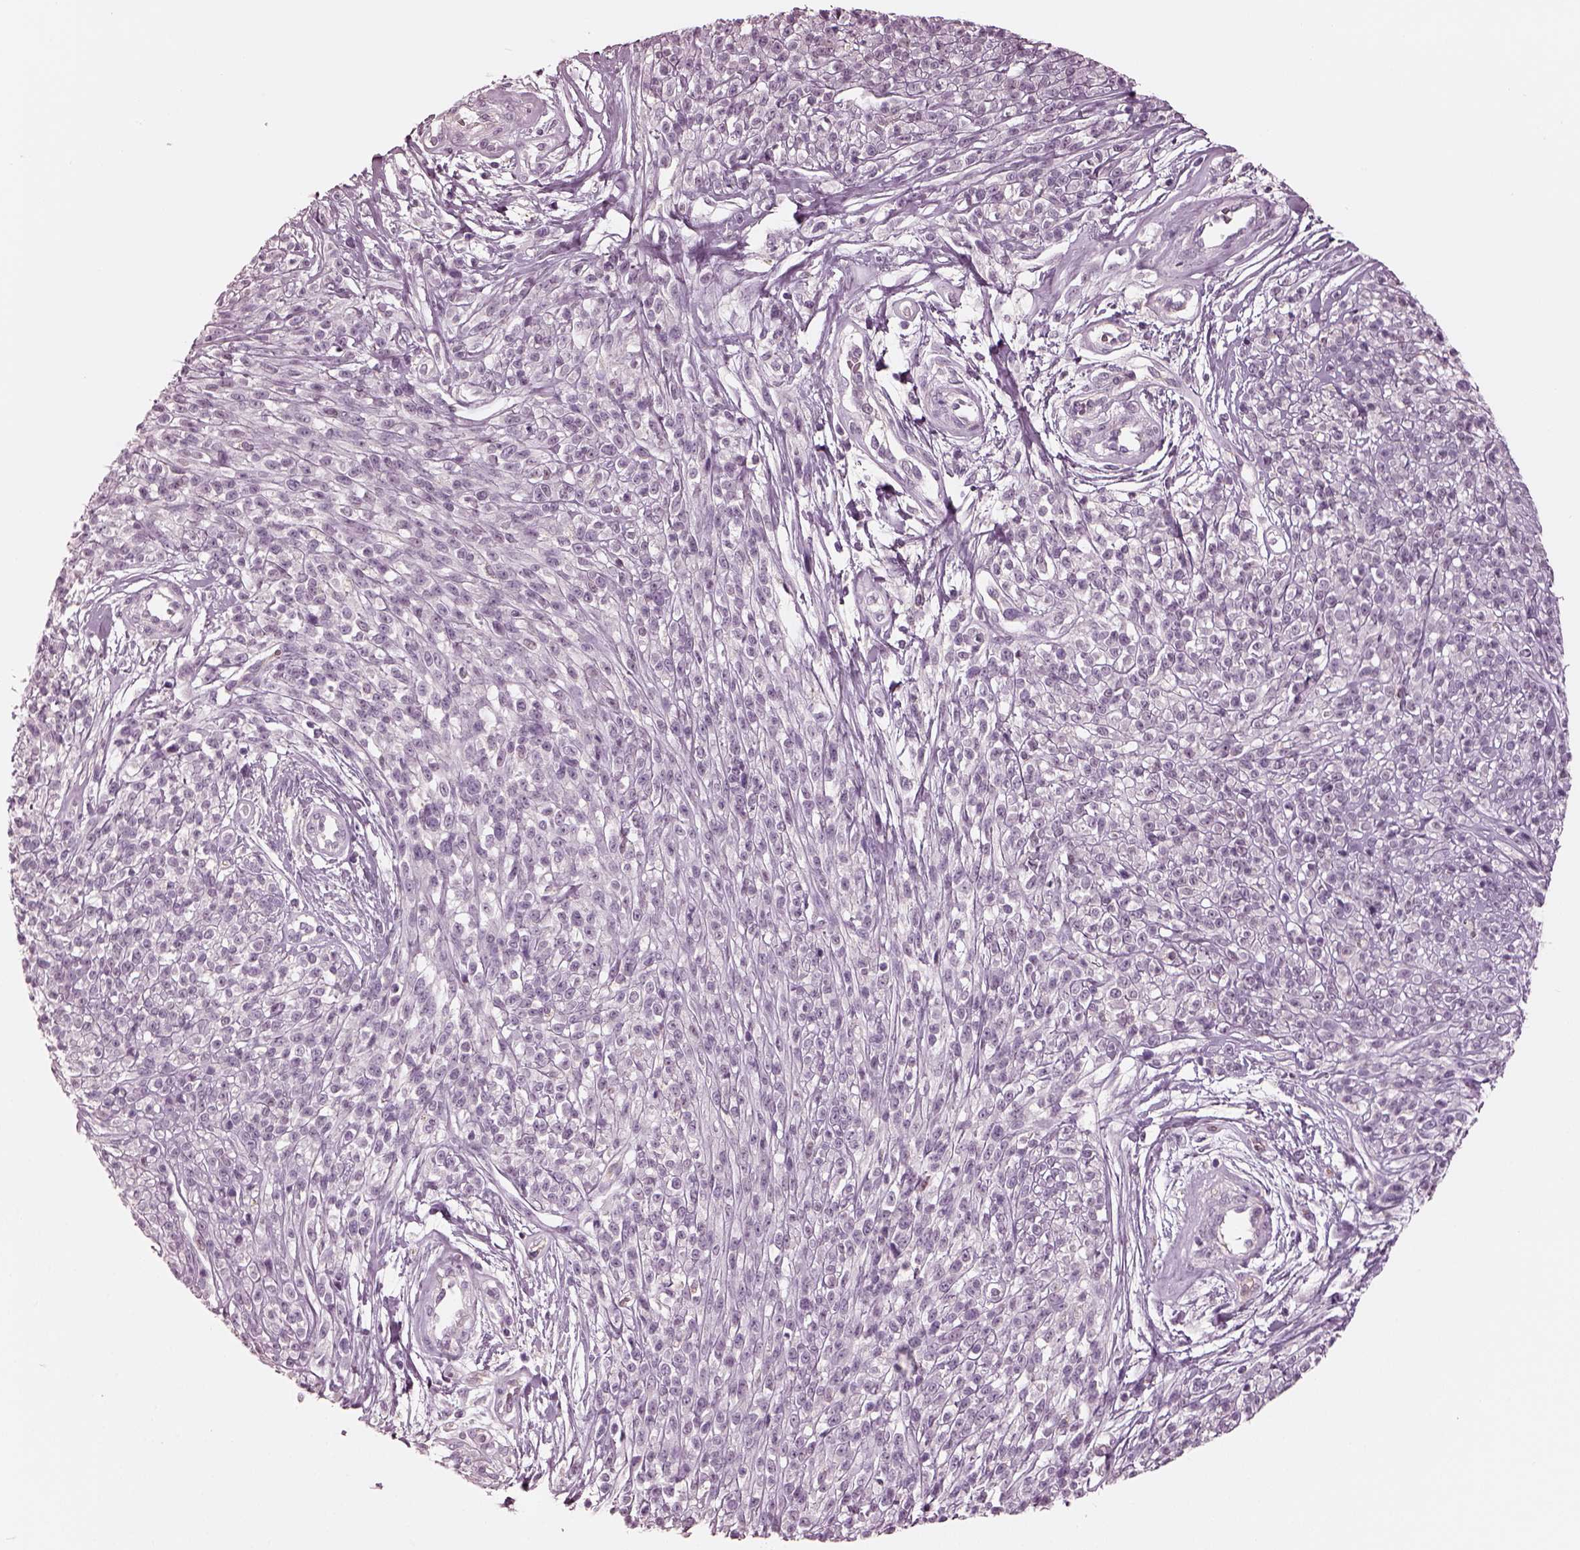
{"staining": {"intensity": "negative", "quantity": "none", "location": "none"}, "tissue": "melanoma", "cell_type": "Tumor cells", "image_type": "cancer", "snomed": [{"axis": "morphology", "description": "Malignant melanoma, NOS"}, {"axis": "topography", "description": "Skin"}, {"axis": "topography", "description": "Skin of trunk"}], "caption": "There is no significant staining in tumor cells of malignant melanoma.", "gene": "EIF4E1B", "patient": {"sex": "male", "age": 74}}